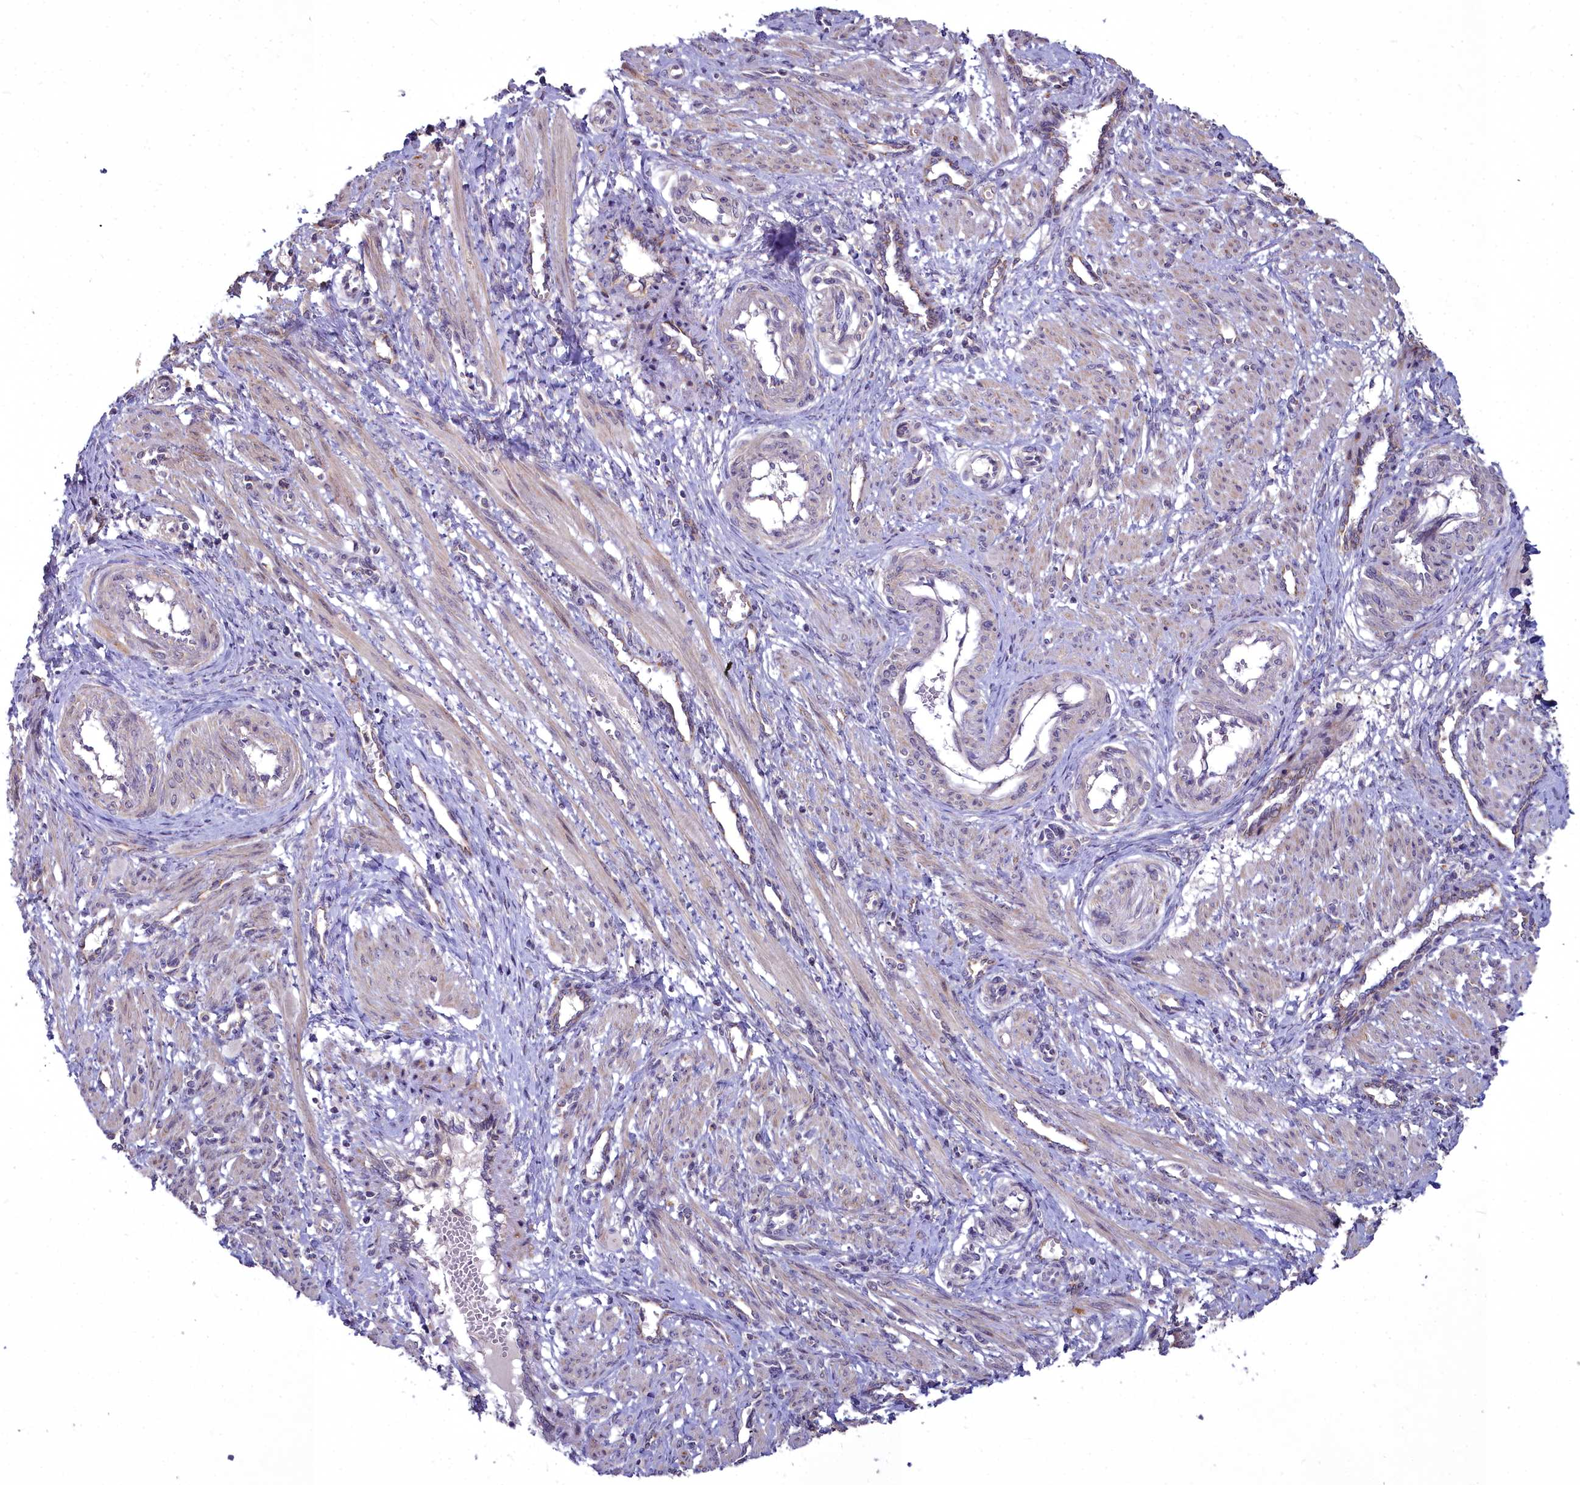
{"staining": {"intensity": "moderate", "quantity": "25%-75%", "location": "cytoplasmic/membranous"}, "tissue": "smooth muscle", "cell_type": "Smooth muscle cells", "image_type": "normal", "snomed": [{"axis": "morphology", "description": "Normal tissue, NOS"}, {"axis": "topography", "description": "Endometrium"}], "caption": "Protein staining by immunohistochemistry (IHC) reveals moderate cytoplasmic/membranous positivity in about 25%-75% of smooth muscle cells in unremarkable smooth muscle.", "gene": "MICU2", "patient": {"sex": "female", "age": 33}}